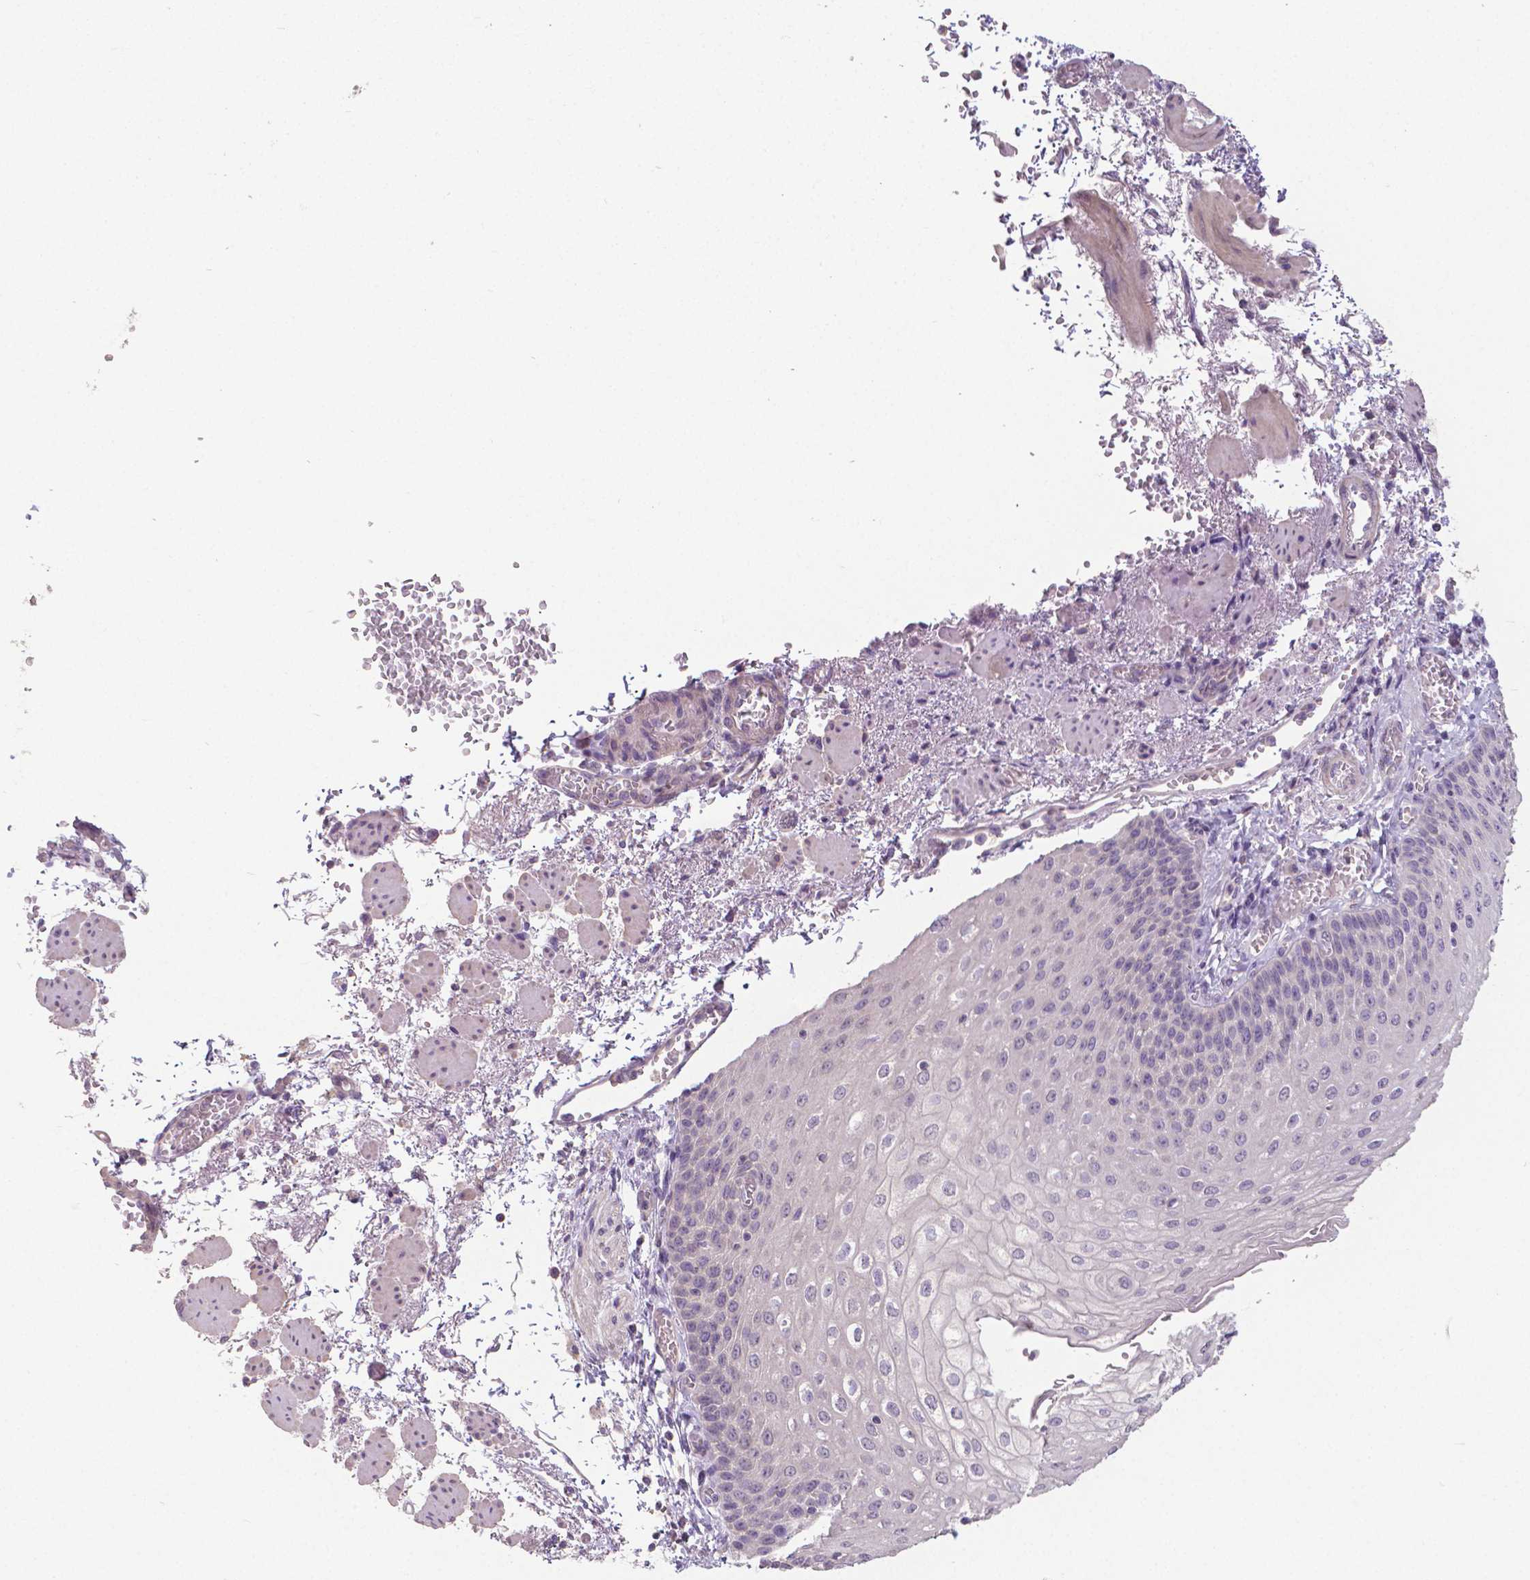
{"staining": {"intensity": "negative", "quantity": "none", "location": "none"}, "tissue": "esophagus", "cell_type": "Squamous epithelial cells", "image_type": "normal", "snomed": [{"axis": "morphology", "description": "Normal tissue, NOS"}, {"axis": "morphology", "description": "Adenocarcinoma, NOS"}, {"axis": "topography", "description": "Esophagus"}], "caption": "High magnification brightfield microscopy of unremarkable esophagus stained with DAB (brown) and counterstained with hematoxylin (blue): squamous epithelial cells show no significant expression. The staining was performed using DAB to visualize the protein expression in brown, while the nuclei were stained in blue with hematoxylin (Magnification: 20x).", "gene": "CRMP1", "patient": {"sex": "male", "age": 81}}